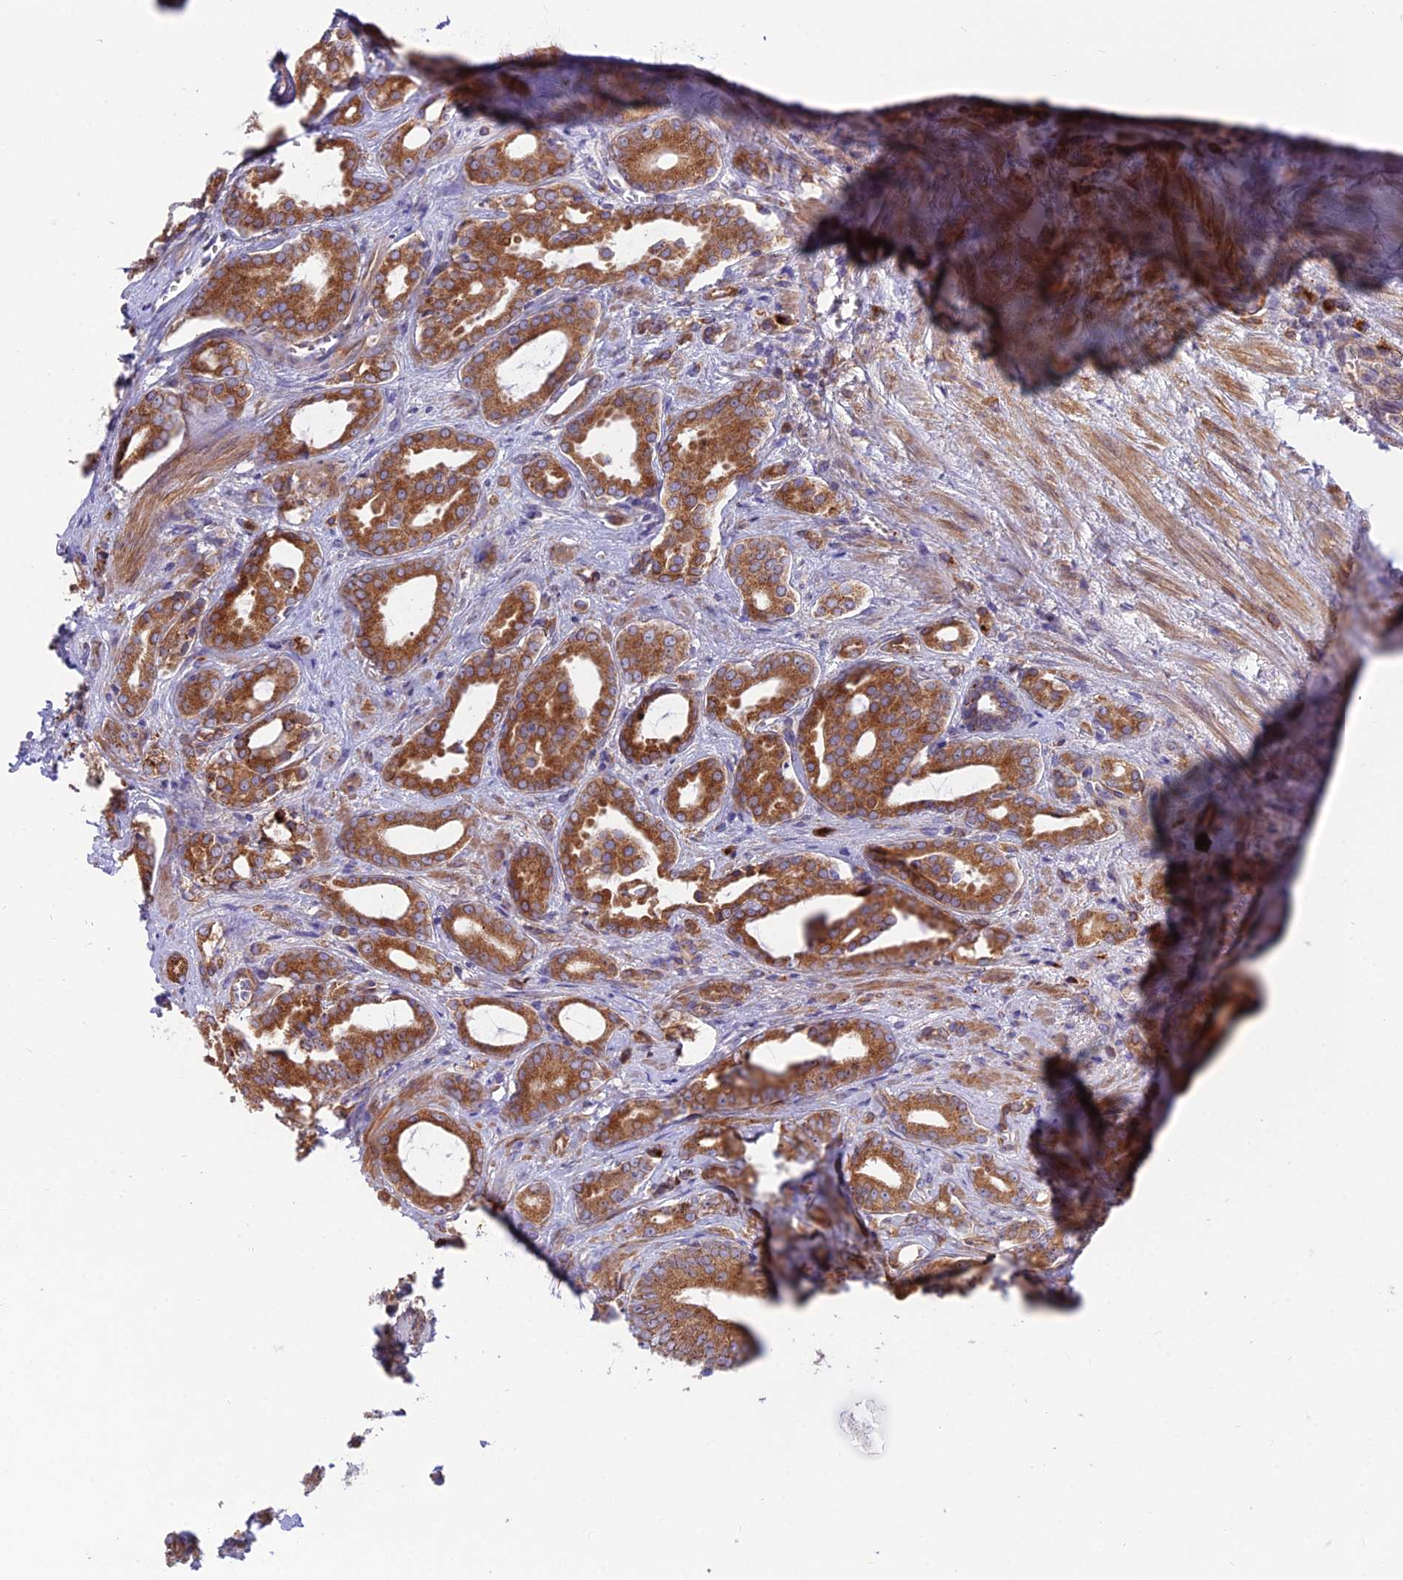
{"staining": {"intensity": "strong", "quantity": ">75%", "location": "cytoplasmic/membranous"}, "tissue": "prostate cancer", "cell_type": "Tumor cells", "image_type": "cancer", "snomed": [{"axis": "morphology", "description": "Adenocarcinoma, High grade"}, {"axis": "topography", "description": "Prostate"}], "caption": "Immunohistochemical staining of human adenocarcinoma (high-grade) (prostate) displays high levels of strong cytoplasmic/membranous protein staining in approximately >75% of tumor cells. (DAB = brown stain, brightfield microscopy at high magnification).", "gene": "TBC1D20", "patient": {"sex": "male", "age": 72}}